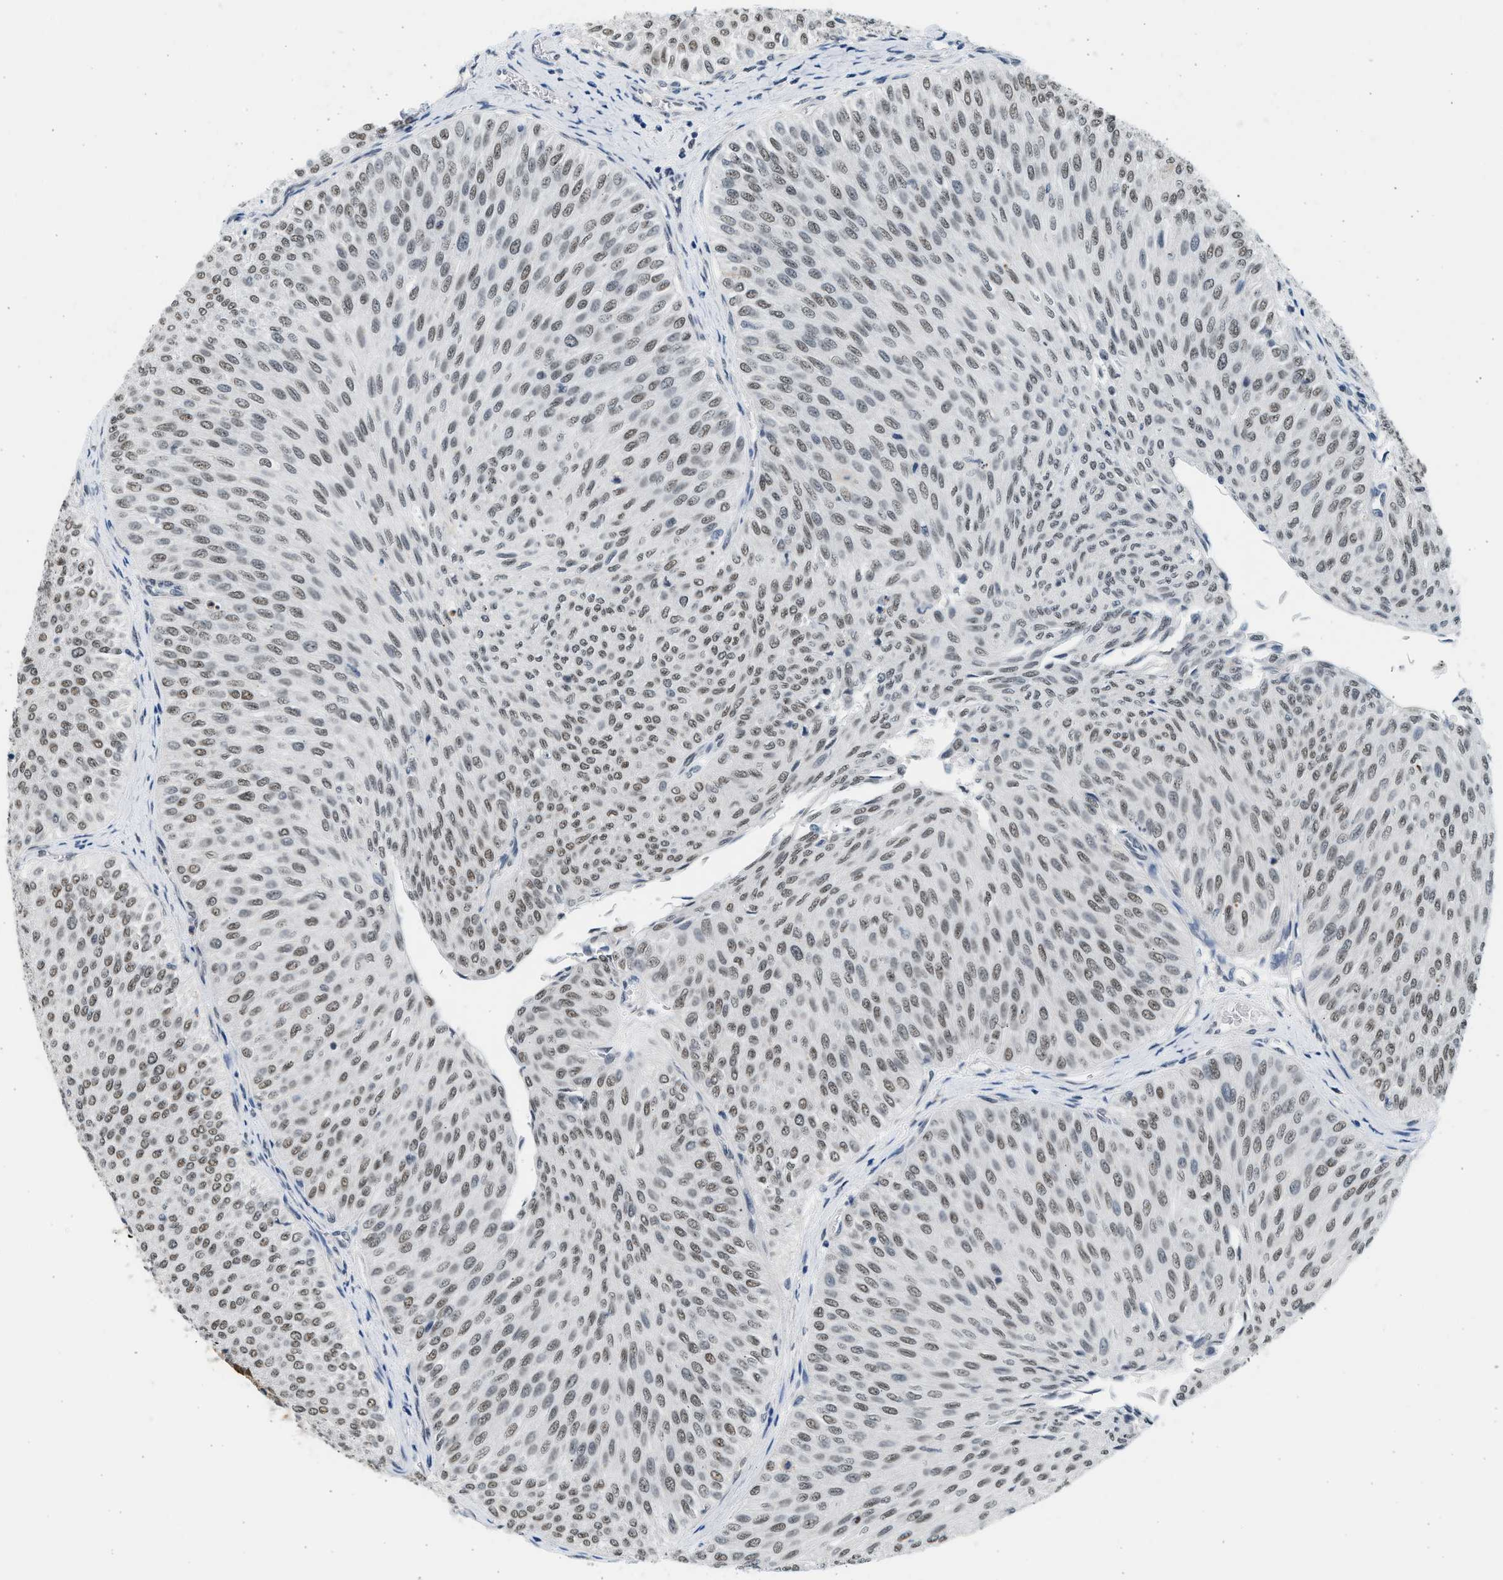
{"staining": {"intensity": "weak", "quantity": ">75%", "location": "nuclear"}, "tissue": "urothelial cancer", "cell_type": "Tumor cells", "image_type": "cancer", "snomed": [{"axis": "morphology", "description": "Urothelial carcinoma, Low grade"}, {"axis": "topography", "description": "Urinary bladder"}], "caption": "Urothelial cancer stained with DAB immunohistochemistry (IHC) shows low levels of weak nuclear staining in about >75% of tumor cells.", "gene": "HIPK1", "patient": {"sex": "male", "age": 78}}